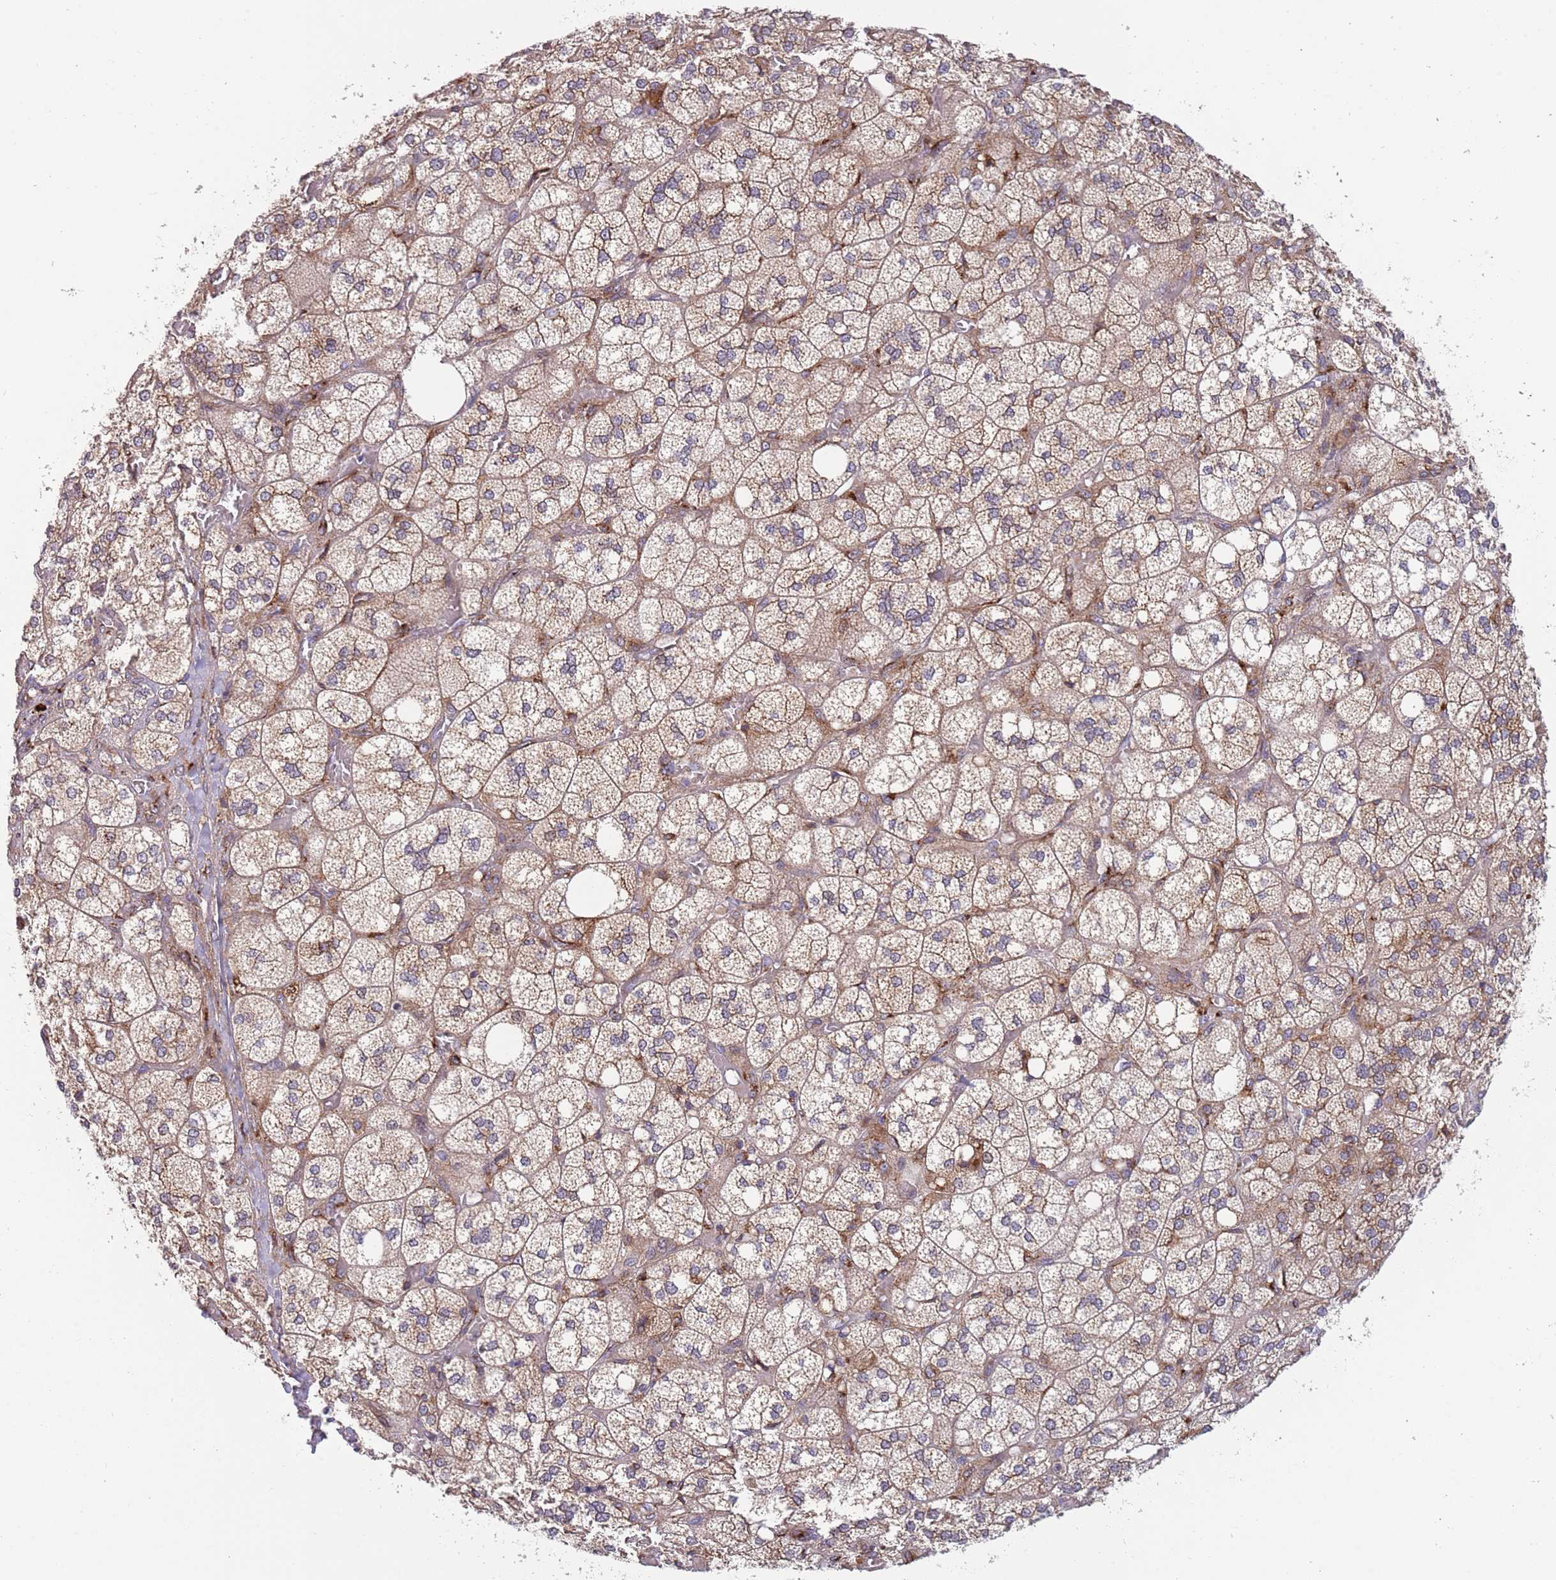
{"staining": {"intensity": "strong", "quantity": "25%-75%", "location": "cytoplasmic/membranous"}, "tissue": "adrenal gland", "cell_type": "Glandular cells", "image_type": "normal", "snomed": [{"axis": "morphology", "description": "Normal tissue, NOS"}, {"axis": "topography", "description": "Adrenal gland"}], "caption": "IHC (DAB (3,3'-diaminobenzidine)) staining of unremarkable human adrenal gland displays strong cytoplasmic/membranous protein expression in approximately 25%-75% of glandular cells. Immunohistochemistry (ihc) stains the protein of interest in brown and the nuclei are stained blue.", "gene": "BTBD7", "patient": {"sex": "male", "age": 61}}